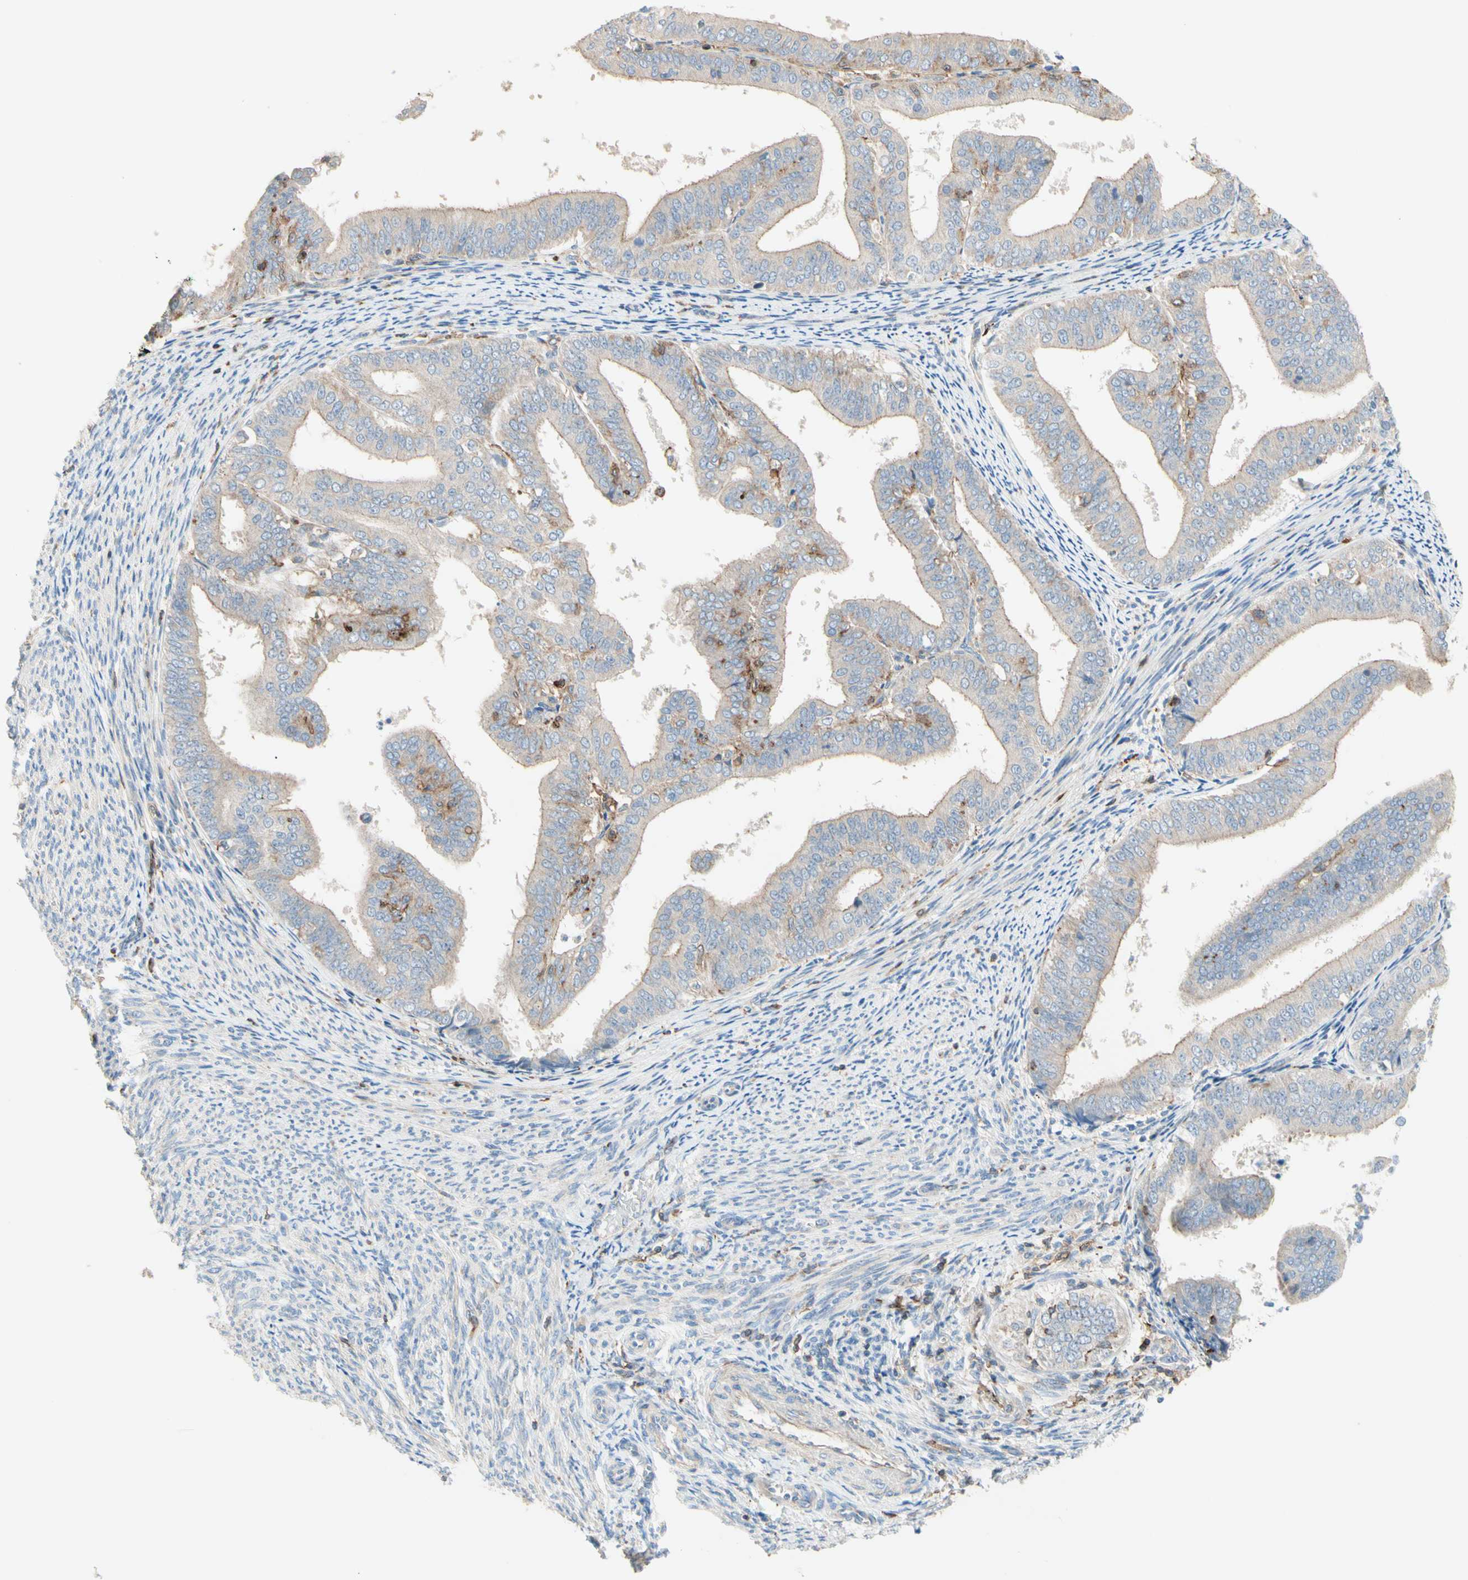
{"staining": {"intensity": "weak", "quantity": ">75%", "location": "cytoplasmic/membranous"}, "tissue": "endometrial cancer", "cell_type": "Tumor cells", "image_type": "cancer", "snomed": [{"axis": "morphology", "description": "Adenocarcinoma, NOS"}, {"axis": "topography", "description": "Endometrium"}], "caption": "Approximately >75% of tumor cells in human endometrial cancer exhibit weak cytoplasmic/membranous protein positivity as visualized by brown immunohistochemical staining.", "gene": "SEMA4C", "patient": {"sex": "female", "age": 63}}